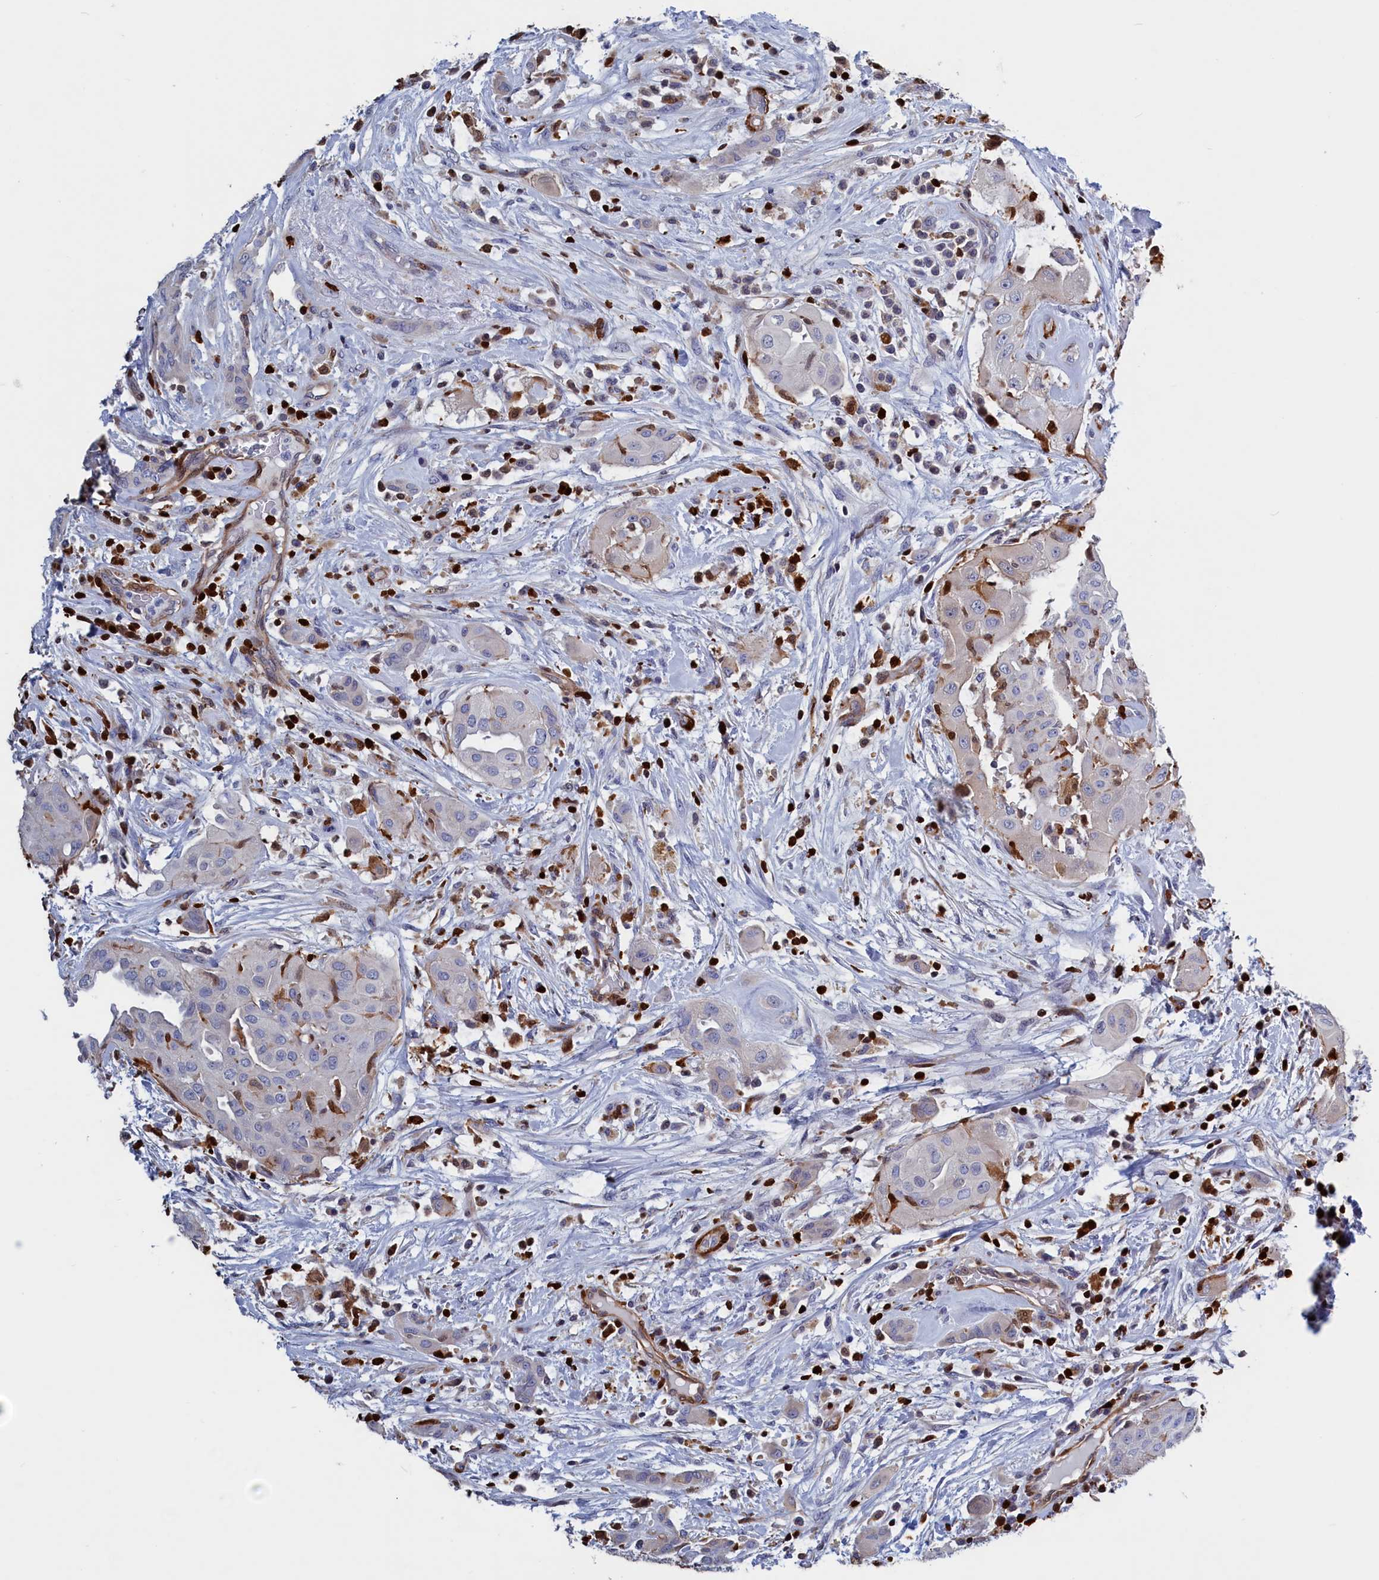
{"staining": {"intensity": "negative", "quantity": "none", "location": "none"}, "tissue": "thyroid cancer", "cell_type": "Tumor cells", "image_type": "cancer", "snomed": [{"axis": "morphology", "description": "Papillary adenocarcinoma, NOS"}, {"axis": "topography", "description": "Thyroid gland"}], "caption": "High magnification brightfield microscopy of thyroid papillary adenocarcinoma stained with DAB (brown) and counterstained with hematoxylin (blue): tumor cells show no significant expression.", "gene": "CRIP1", "patient": {"sex": "female", "age": 59}}